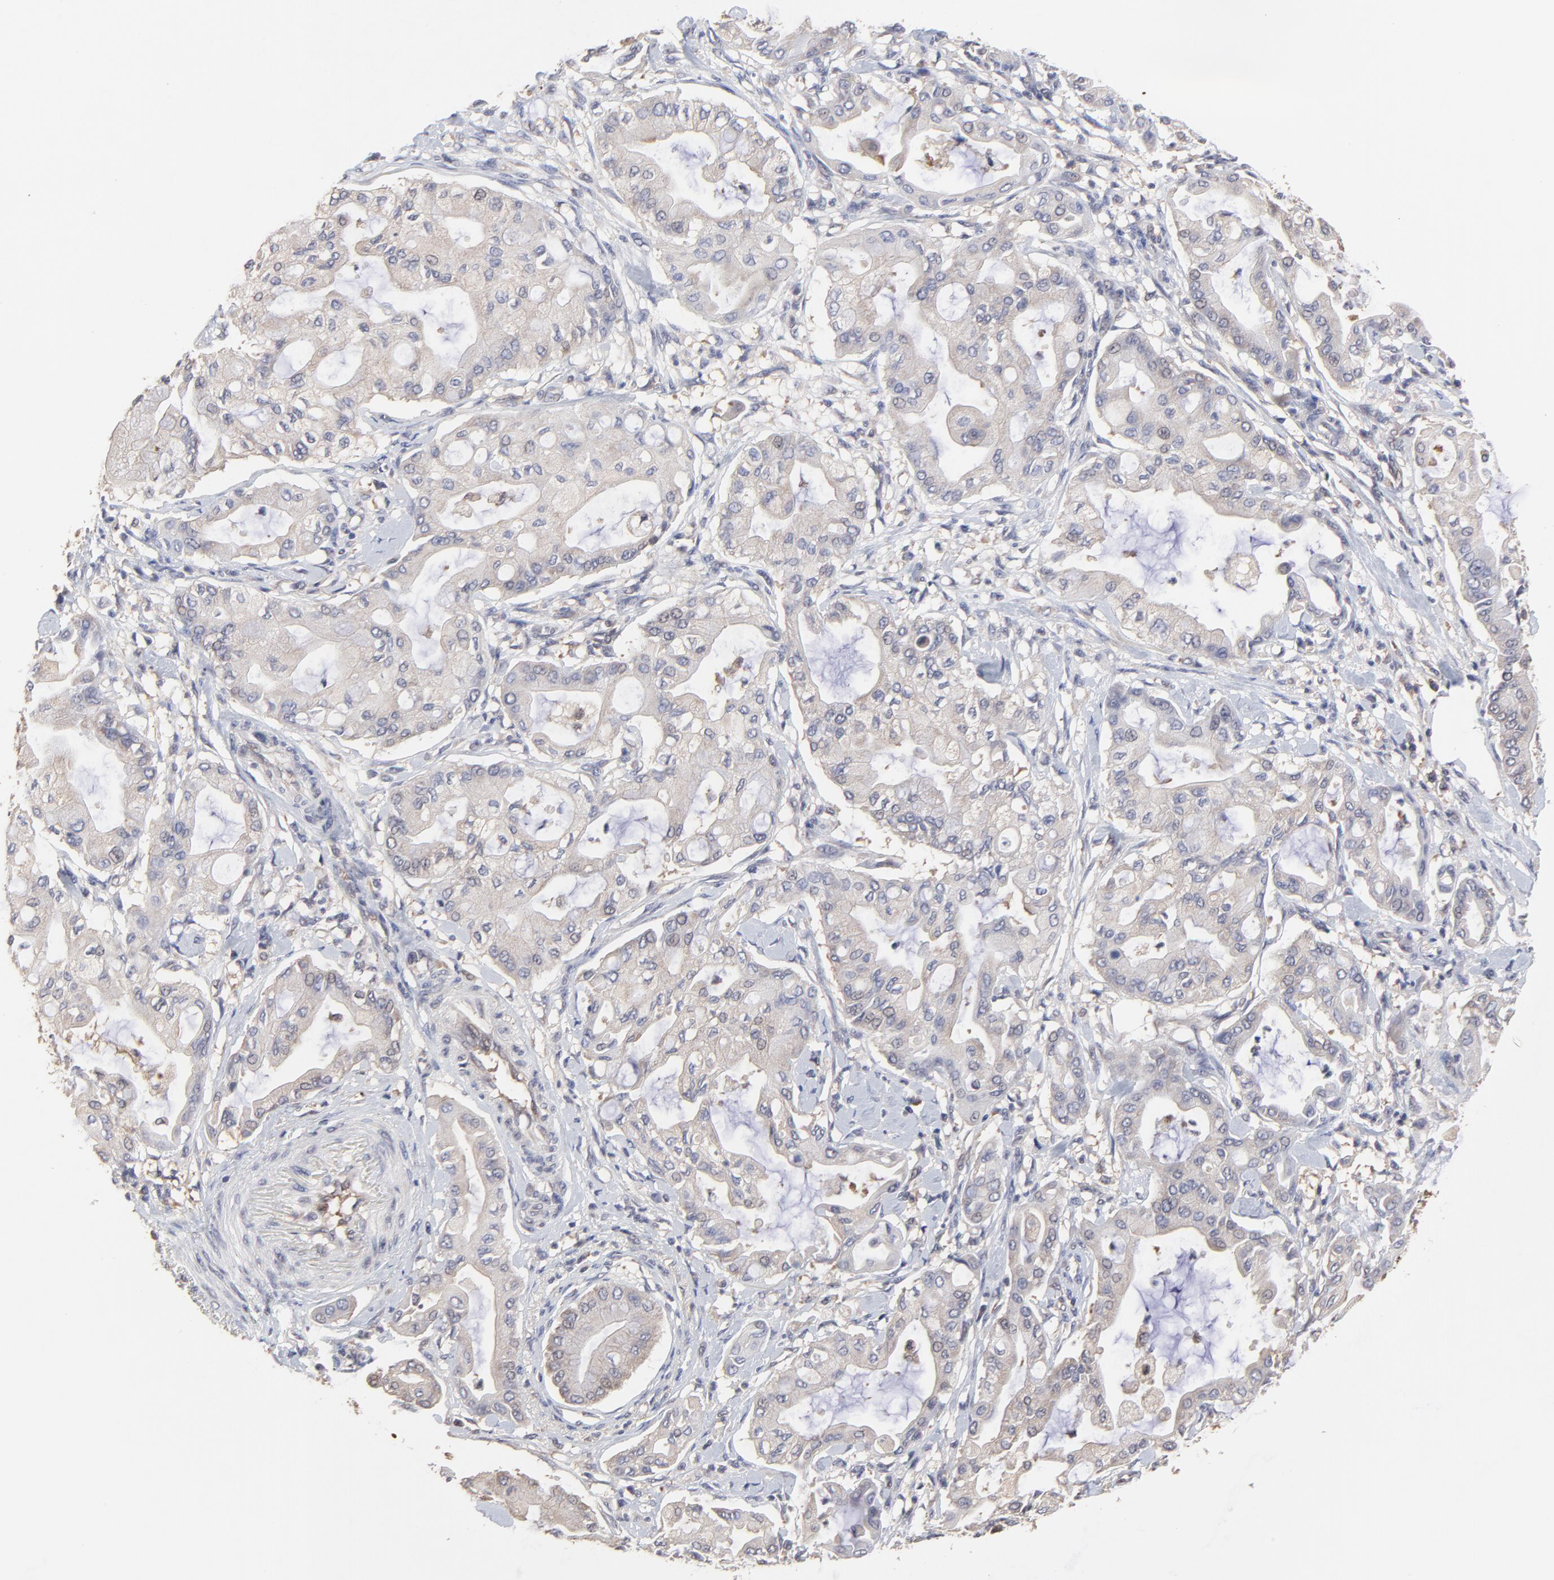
{"staining": {"intensity": "weak", "quantity": ">75%", "location": "cytoplasmic/membranous"}, "tissue": "pancreatic cancer", "cell_type": "Tumor cells", "image_type": "cancer", "snomed": [{"axis": "morphology", "description": "Adenocarcinoma, NOS"}, {"axis": "morphology", "description": "Adenocarcinoma, metastatic, NOS"}, {"axis": "topography", "description": "Lymph node"}, {"axis": "topography", "description": "Pancreas"}, {"axis": "topography", "description": "Duodenum"}], "caption": "Pancreatic cancer (metastatic adenocarcinoma) was stained to show a protein in brown. There is low levels of weak cytoplasmic/membranous staining in about >75% of tumor cells.", "gene": "CCT2", "patient": {"sex": "female", "age": 64}}